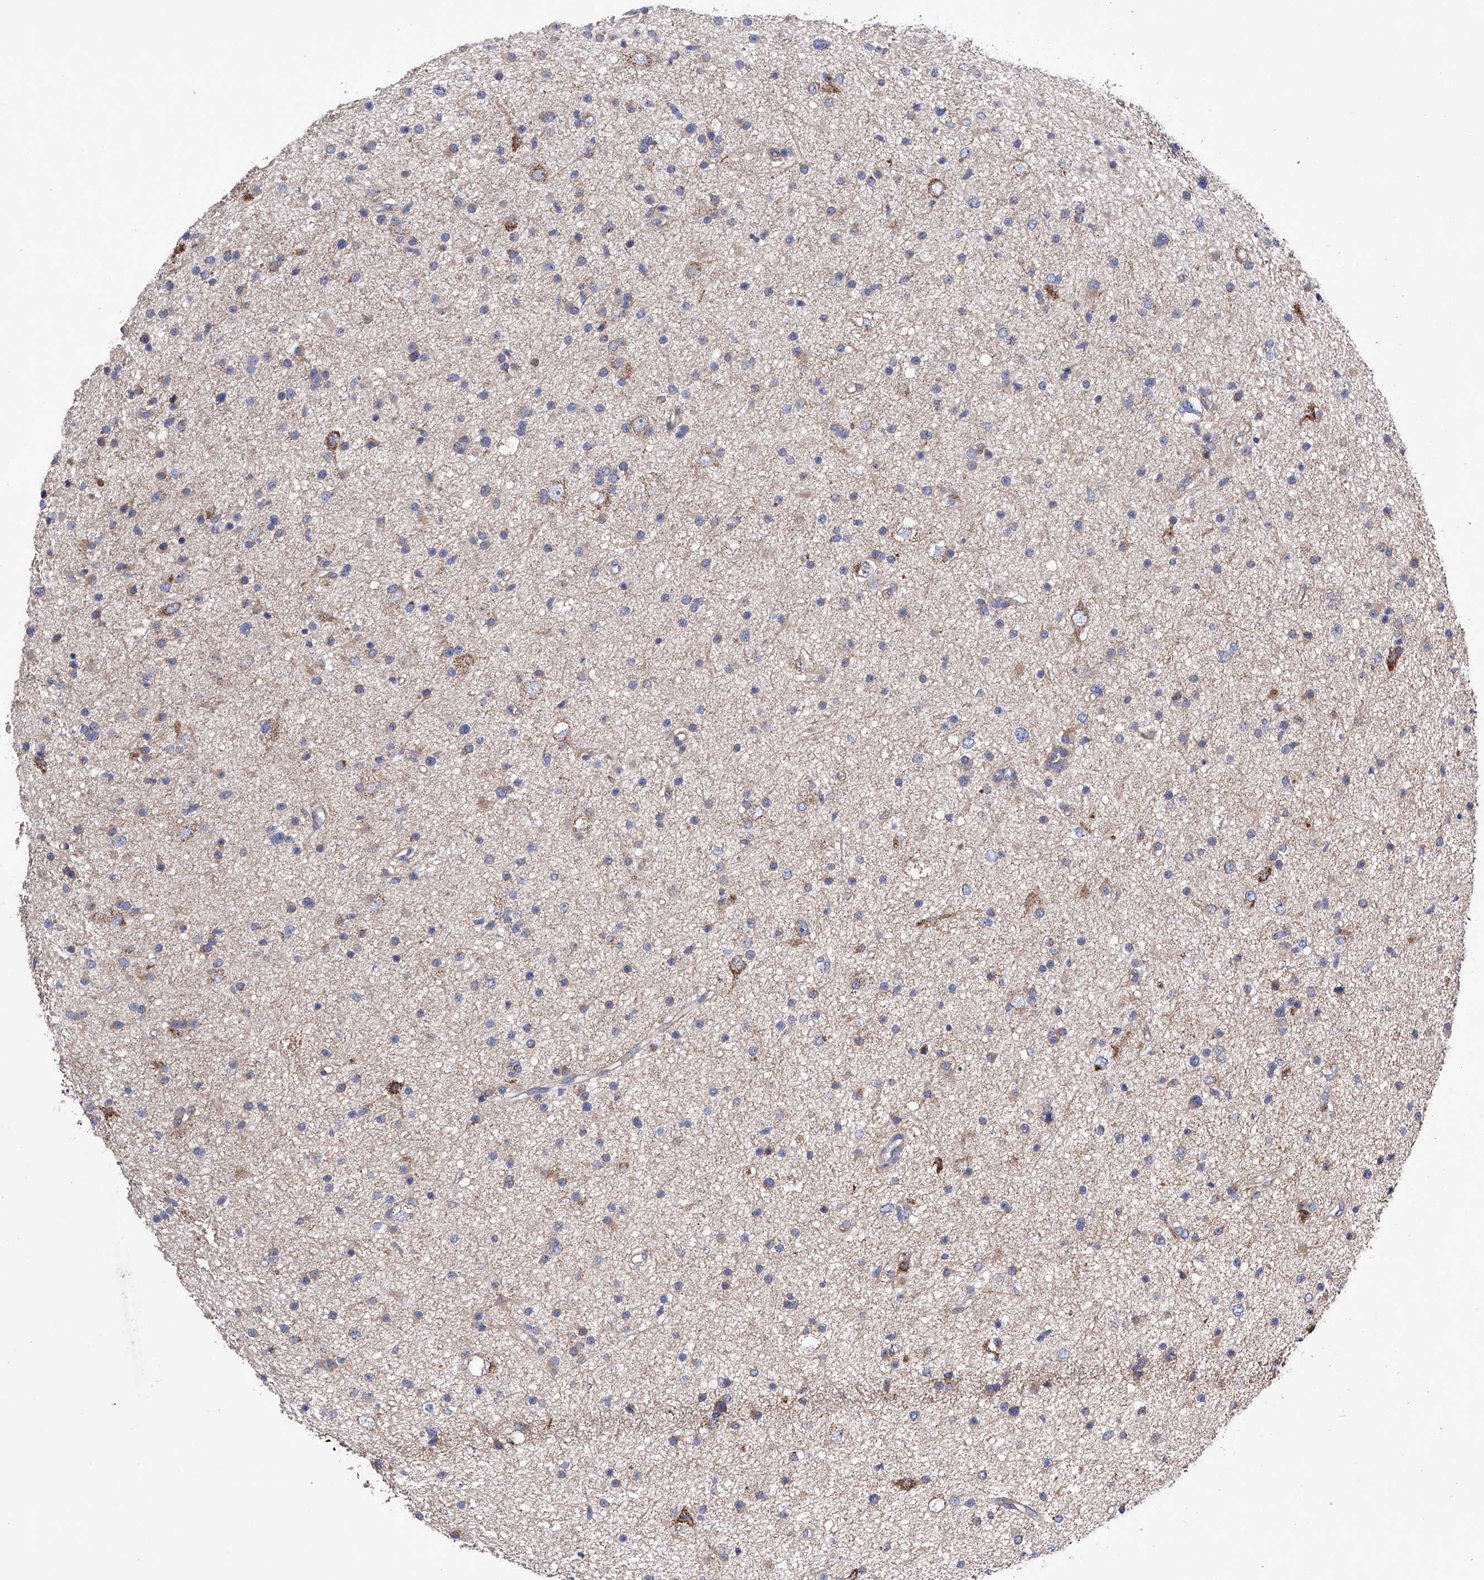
{"staining": {"intensity": "weak", "quantity": "<25%", "location": "cytoplasmic/membranous"}, "tissue": "glioma", "cell_type": "Tumor cells", "image_type": "cancer", "snomed": [{"axis": "morphology", "description": "Glioma, malignant, Low grade"}, {"axis": "topography", "description": "Cerebral cortex"}], "caption": "High magnification brightfield microscopy of glioma stained with DAB (brown) and counterstained with hematoxylin (blue): tumor cells show no significant expression.", "gene": "EFCAB2", "patient": {"sex": "female", "age": 39}}